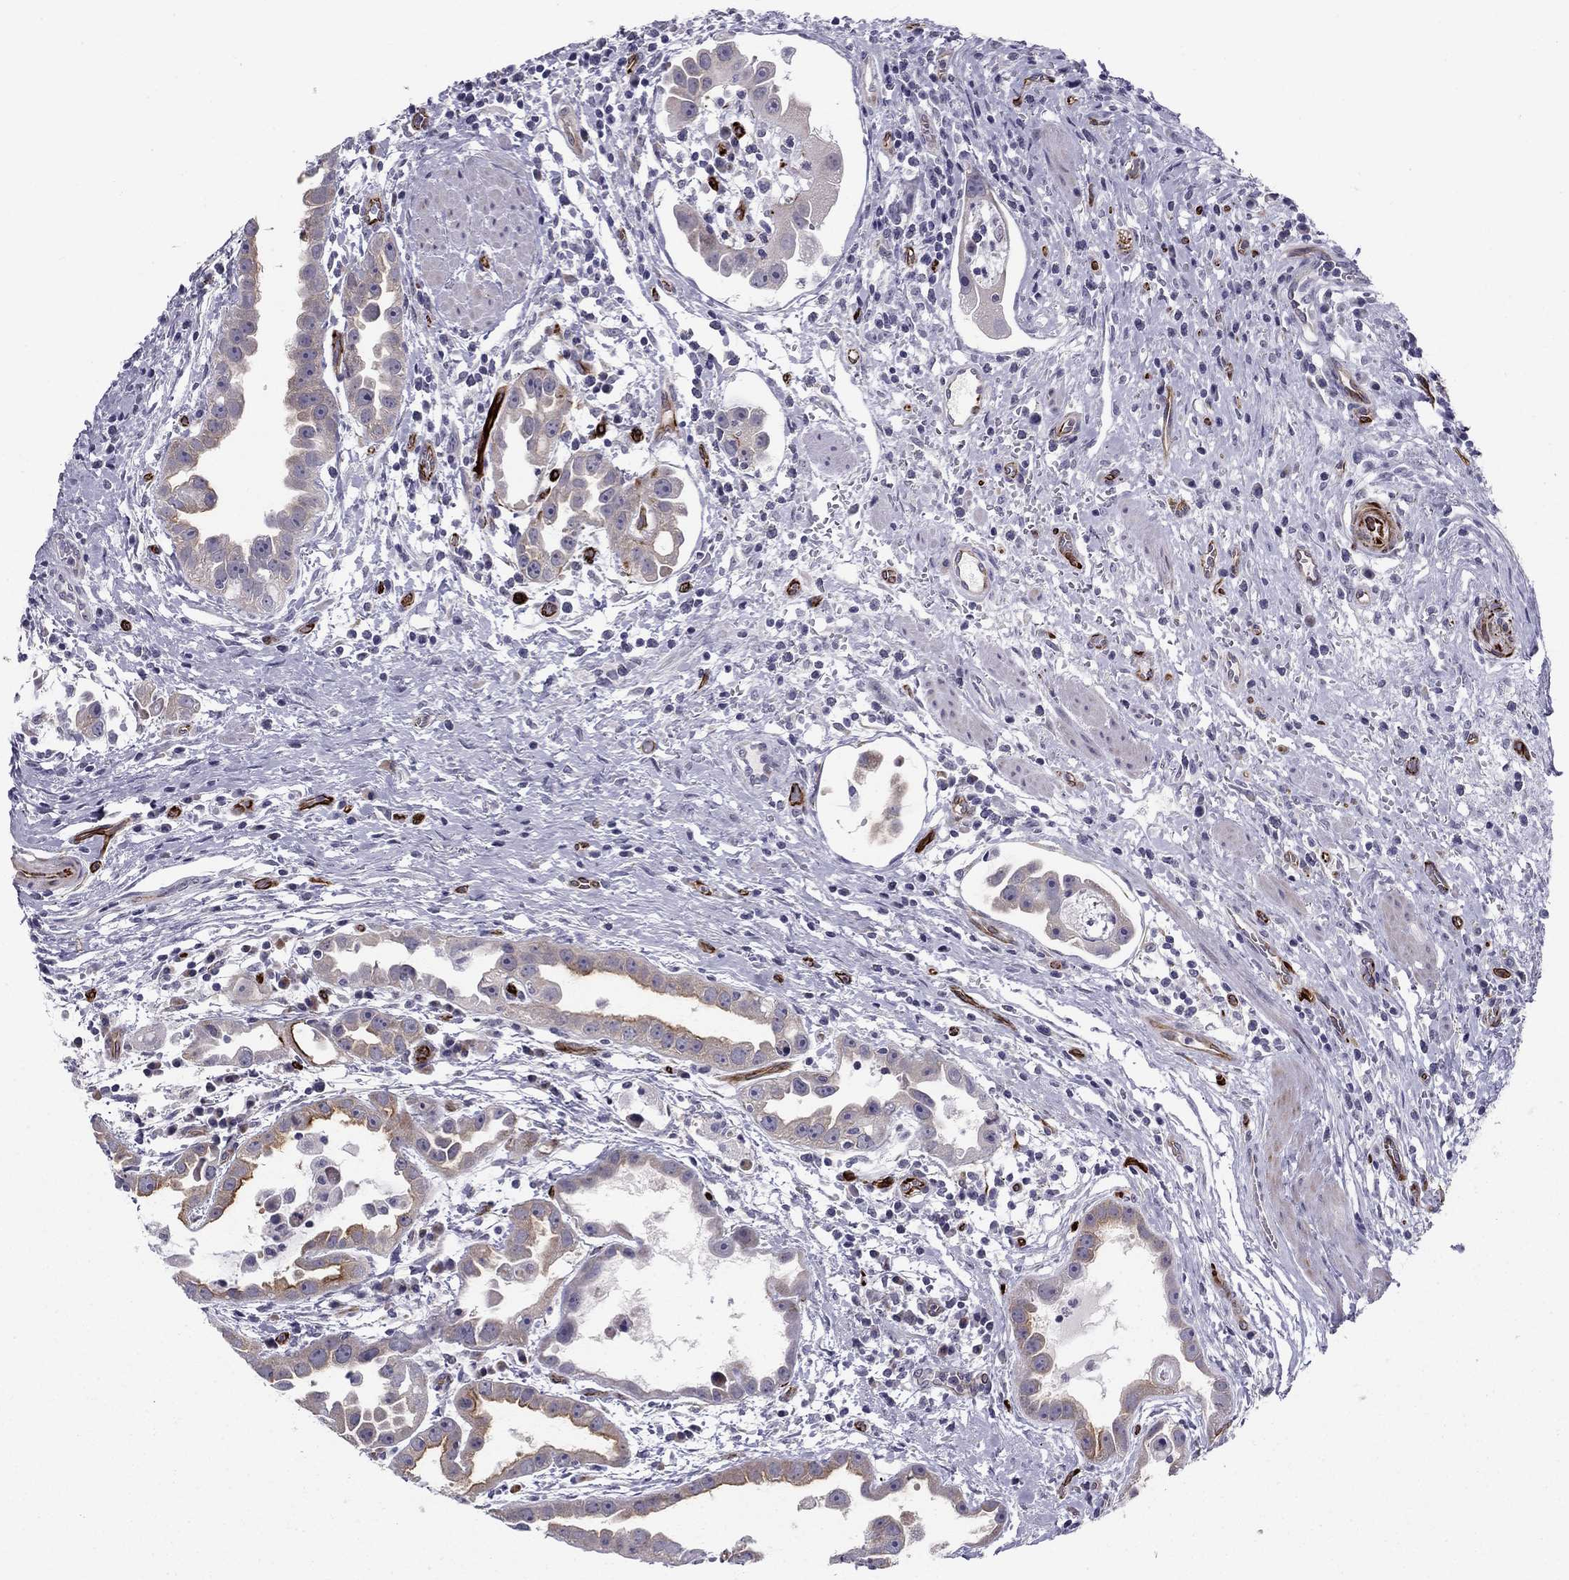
{"staining": {"intensity": "moderate", "quantity": "<25%", "location": "cytoplasmic/membranous"}, "tissue": "urothelial cancer", "cell_type": "Tumor cells", "image_type": "cancer", "snomed": [{"axis": "morphology", "description": "Urothelial carcinoma, High grade"}, {"axis": "topography", "description": "Urinary bladder"}], "caption": "Moderate cytoplasmic/membranous expression is identified in approximately <25% of tumor cells in urothelial cancer.", "gene": "ANKS4B", "patient": {"sex": "female", "age": 41}}